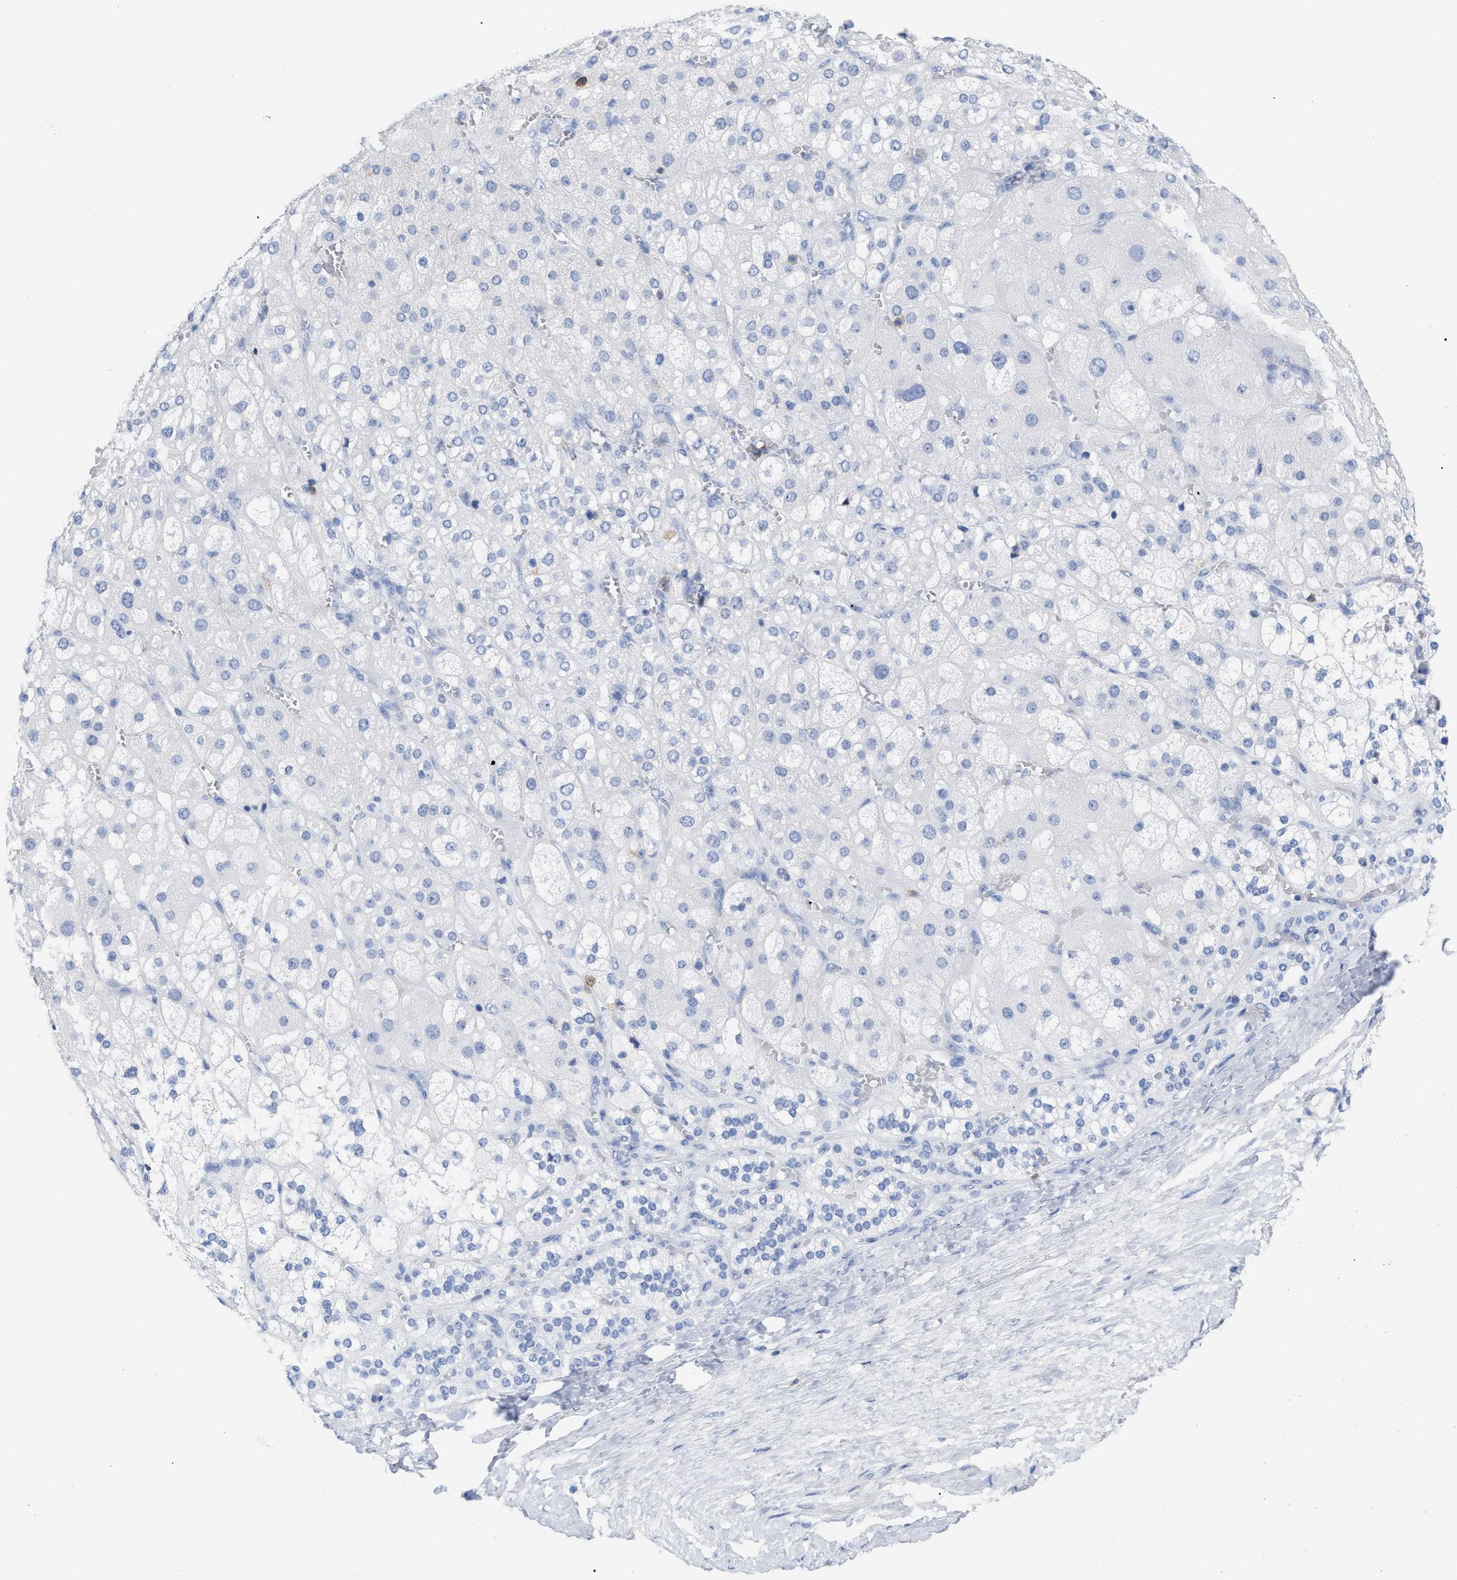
{"staining": {"intensity": "negative", "quantity": "none", "location": "none"}, "tissue": "adrenal gland", "cell_type": "Glandular cells", "image_type": "normal", "snomed": [{"axis": "morphology", "description": "Normal tissue, NOS"}, {"axis": "topography", "description": "Adrenal gland"}], "caption": "Immunohistochemistry image of normal adrenal gland: adrenal gland stained with DAB displays no significant protein staining in glandular cells.", "gene": "CD5", "patient": {"sex": "female", "age": 47}}